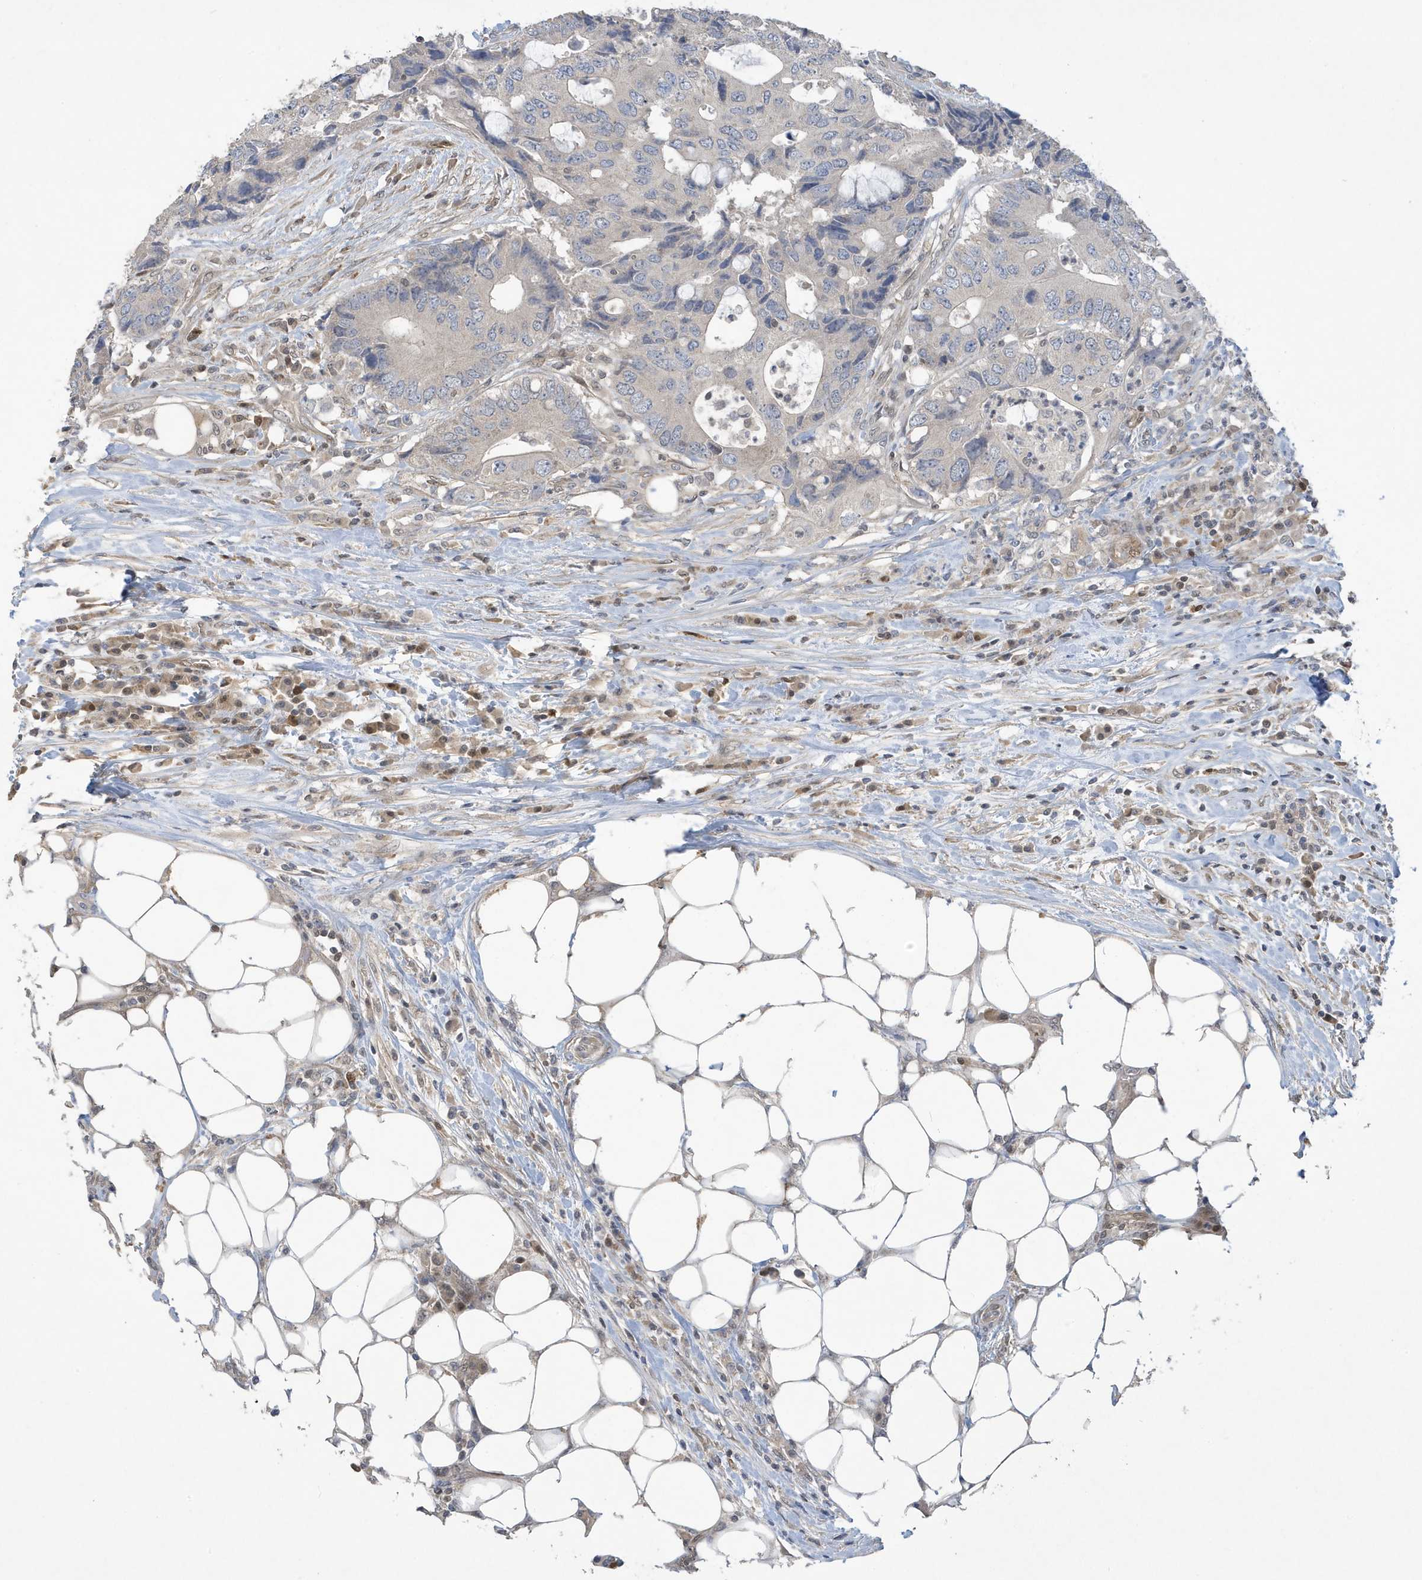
{"staining": {"intensity": "negative", "quantity": "none", "location": "none"}, "tissue": "colorectal cancer", "cell_type": "Tumor cells", "image_type": "cancer", "snomed": [{"axis": "morphology", "description": "Adenocarcinoma, NOS"}, {"axis": "topography", "description": "Colon"}], "caption": "Immunohistochemistry histopathology image of human colorectal cancer stained for a protein (brown), which reveals no positivity in tumor cells.", "gene": "NCOA7", "patient": {"sex": "male", "age": 71}}